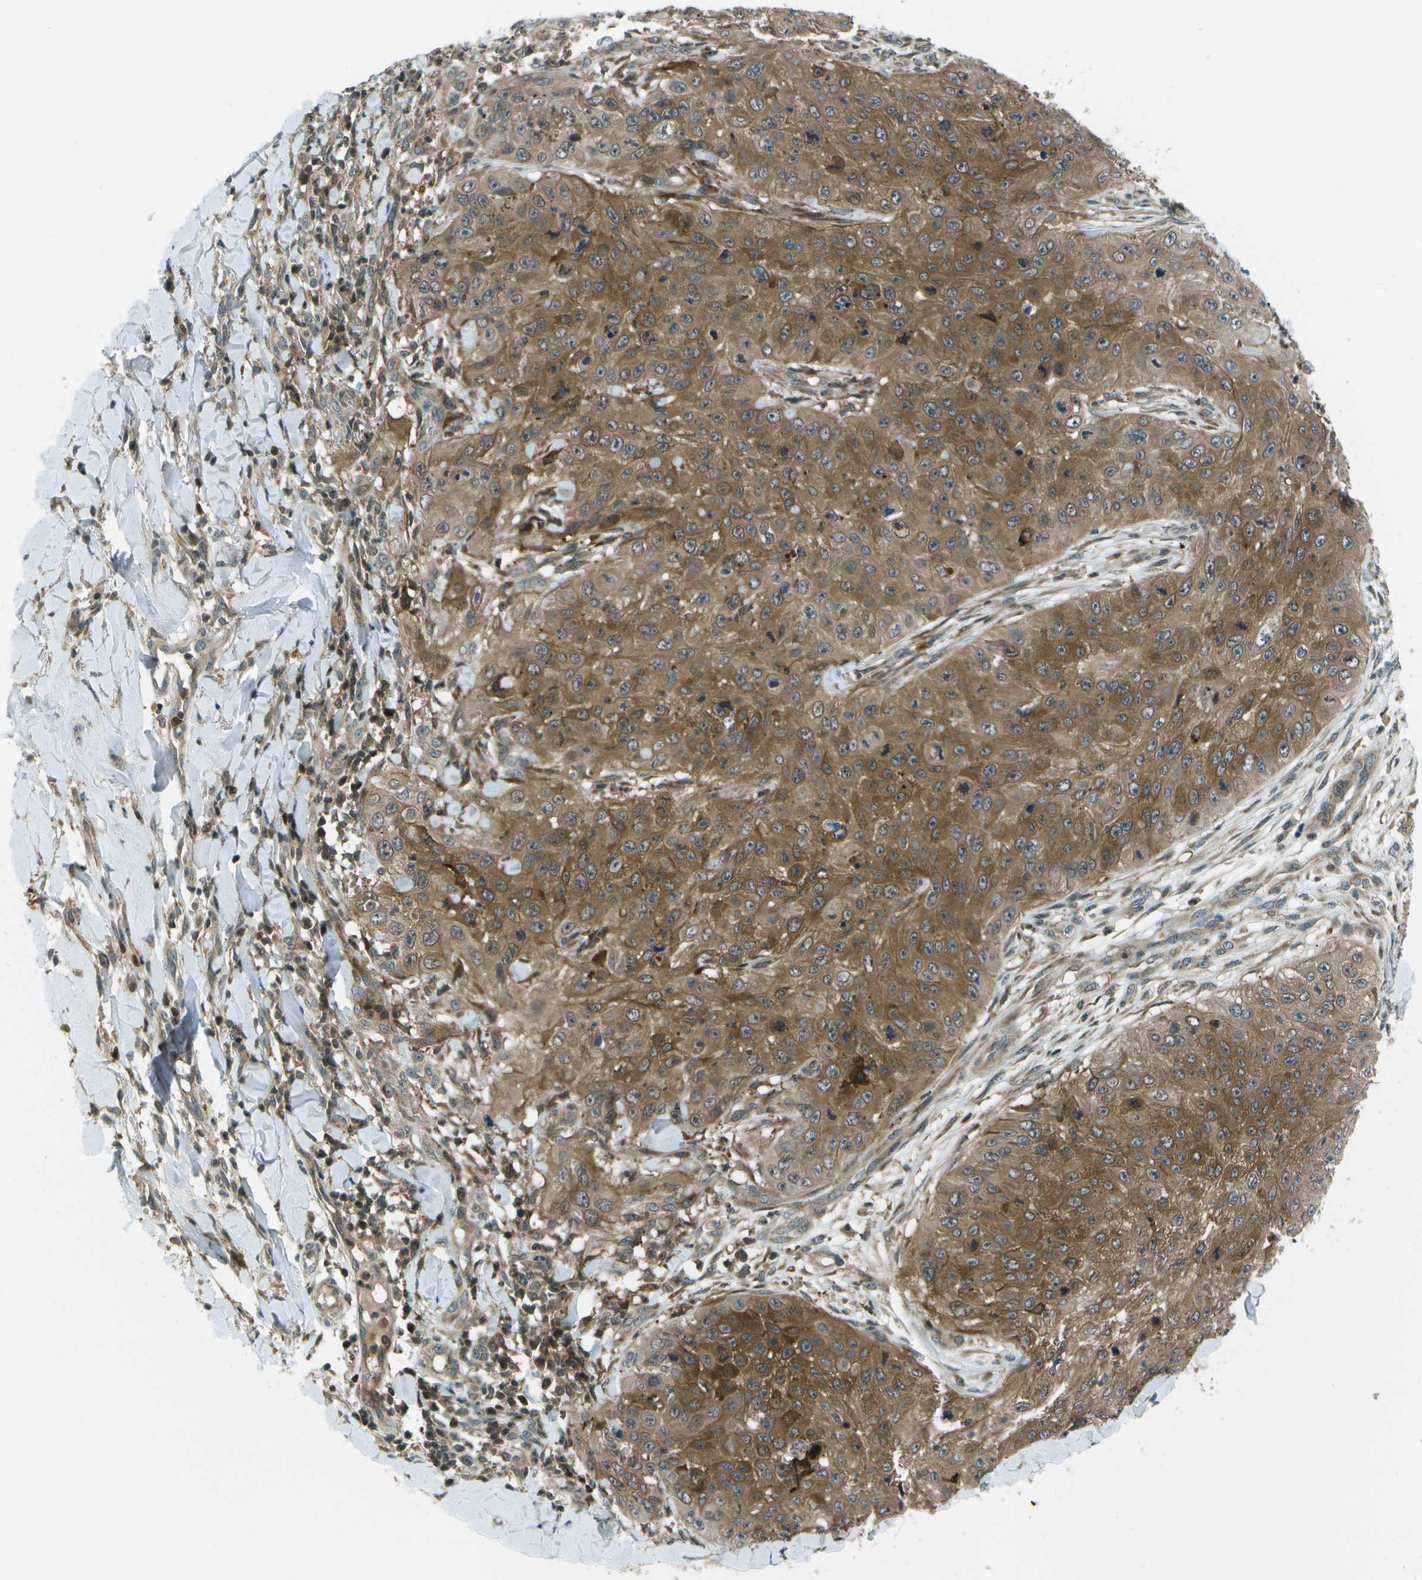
{"staining": {"intensity": "moderate", "quantity": ">75%", "location": "cytoplasmic/membranous"}, "tissue": "skin cancer", "cell_type": "Tumor cells", "image_type": "cancer", "snomed": [{"axis": "morphology", "description": "Squamous cell carcinoma, NOS"}, {"axis": "topography", "description": "Skin"}], "caption": "Tumor cells display medium levels of moderate cytoplasmic/membranous expression in about >75% of cells in squamous cell carcinoma (skin).", "gene": "TMEM19", "patient": {"sex": "female", "age": 80}}